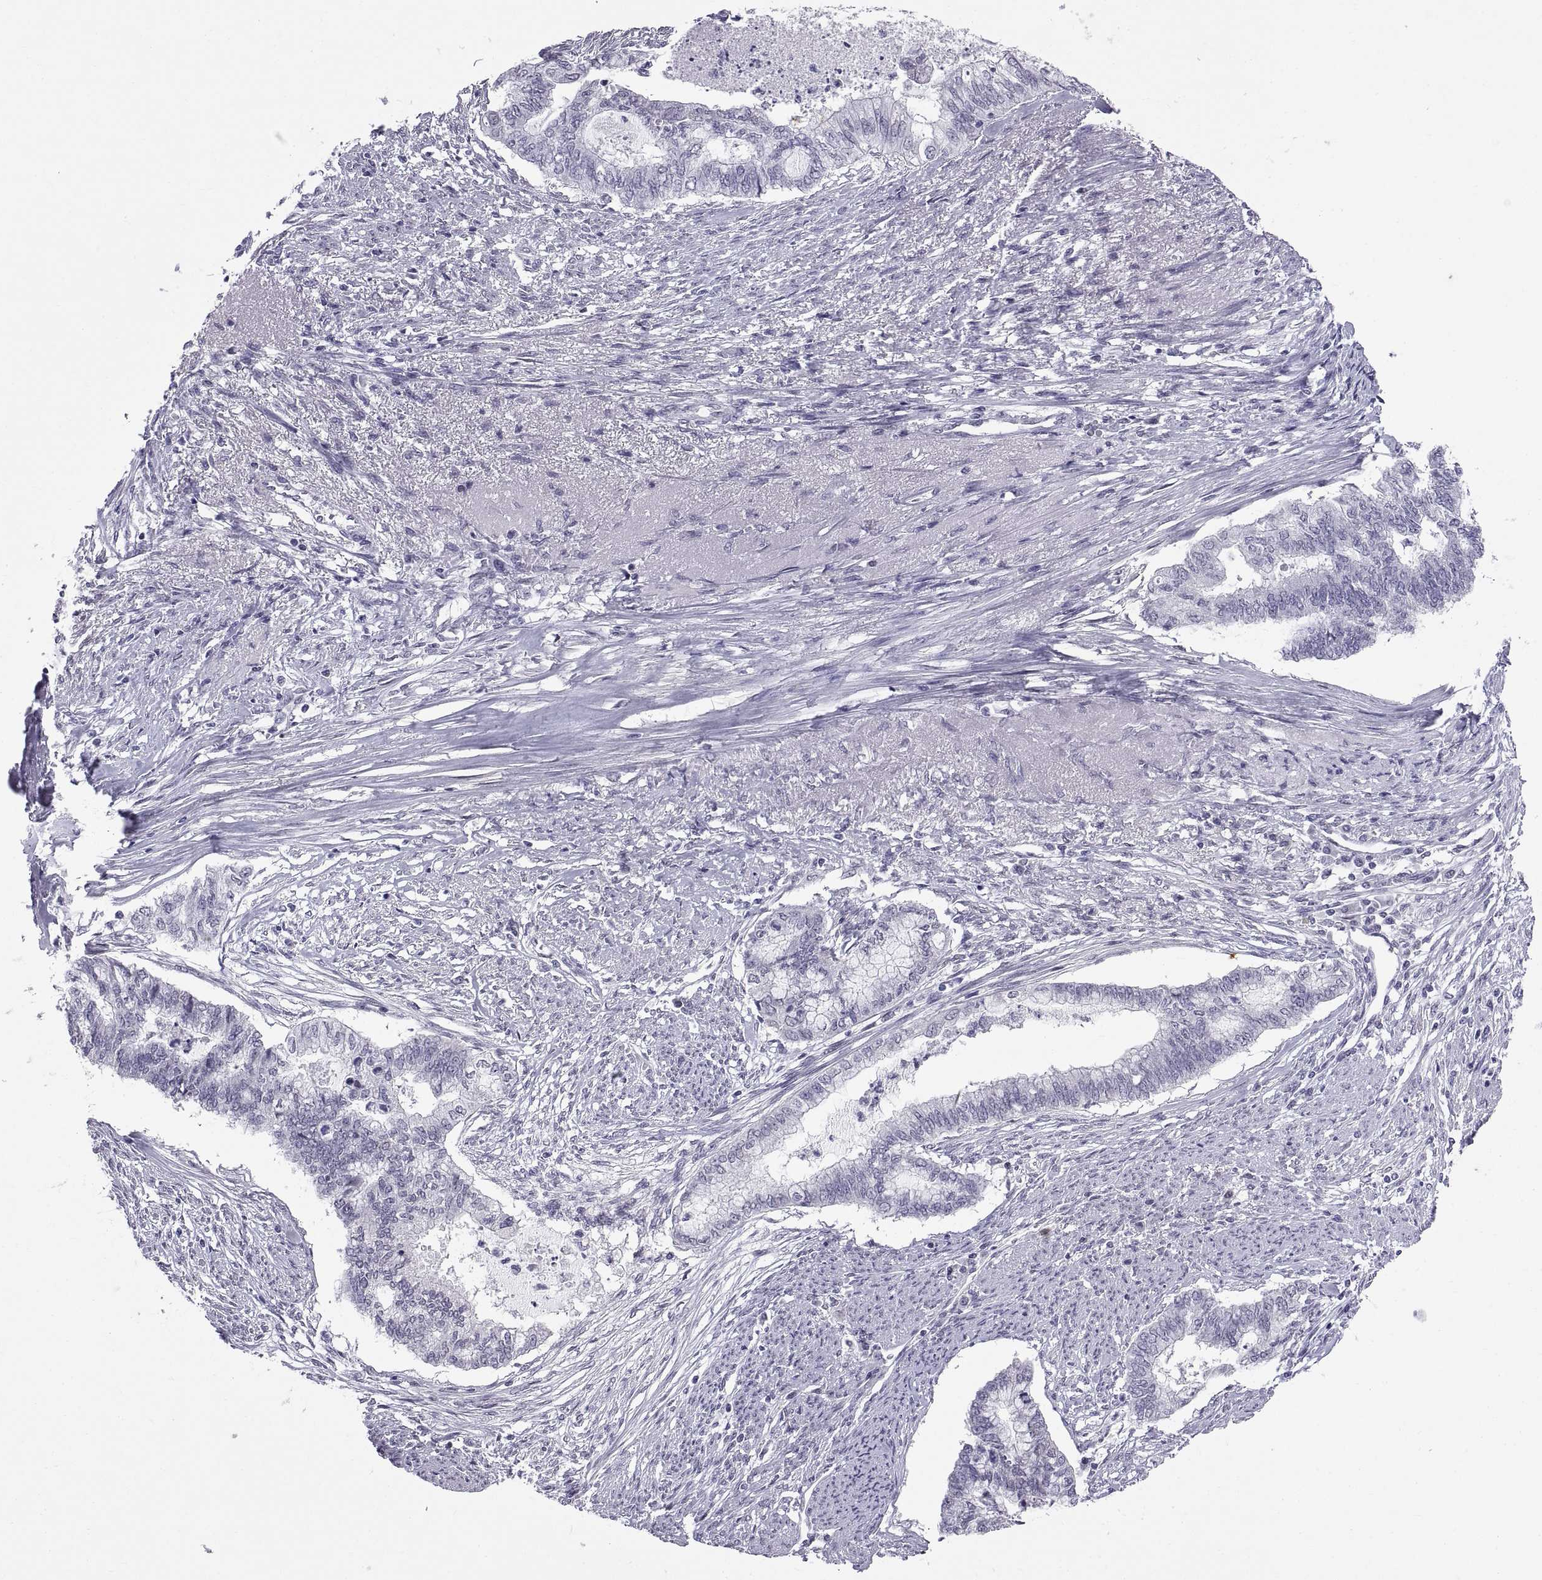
{"staining": {"intensity": "negative", "quantity": "none", "location": "none"}, "tissue": "endometrial cancer", "cell_type": "Tumor cells", "image_type": "cancer", "snomed": [{"axis": "morphology", "description": "Adenocarcinoma, NOS"}, {"axis": "topography", "description": "Endometrium"}], "caption": "Endometrial adenocarcinoma was stained to show a protein in brown. There is no significant expression in tumor cells.", "gene": "KRT77", "patient": {"sex": "female", "age": 79}}